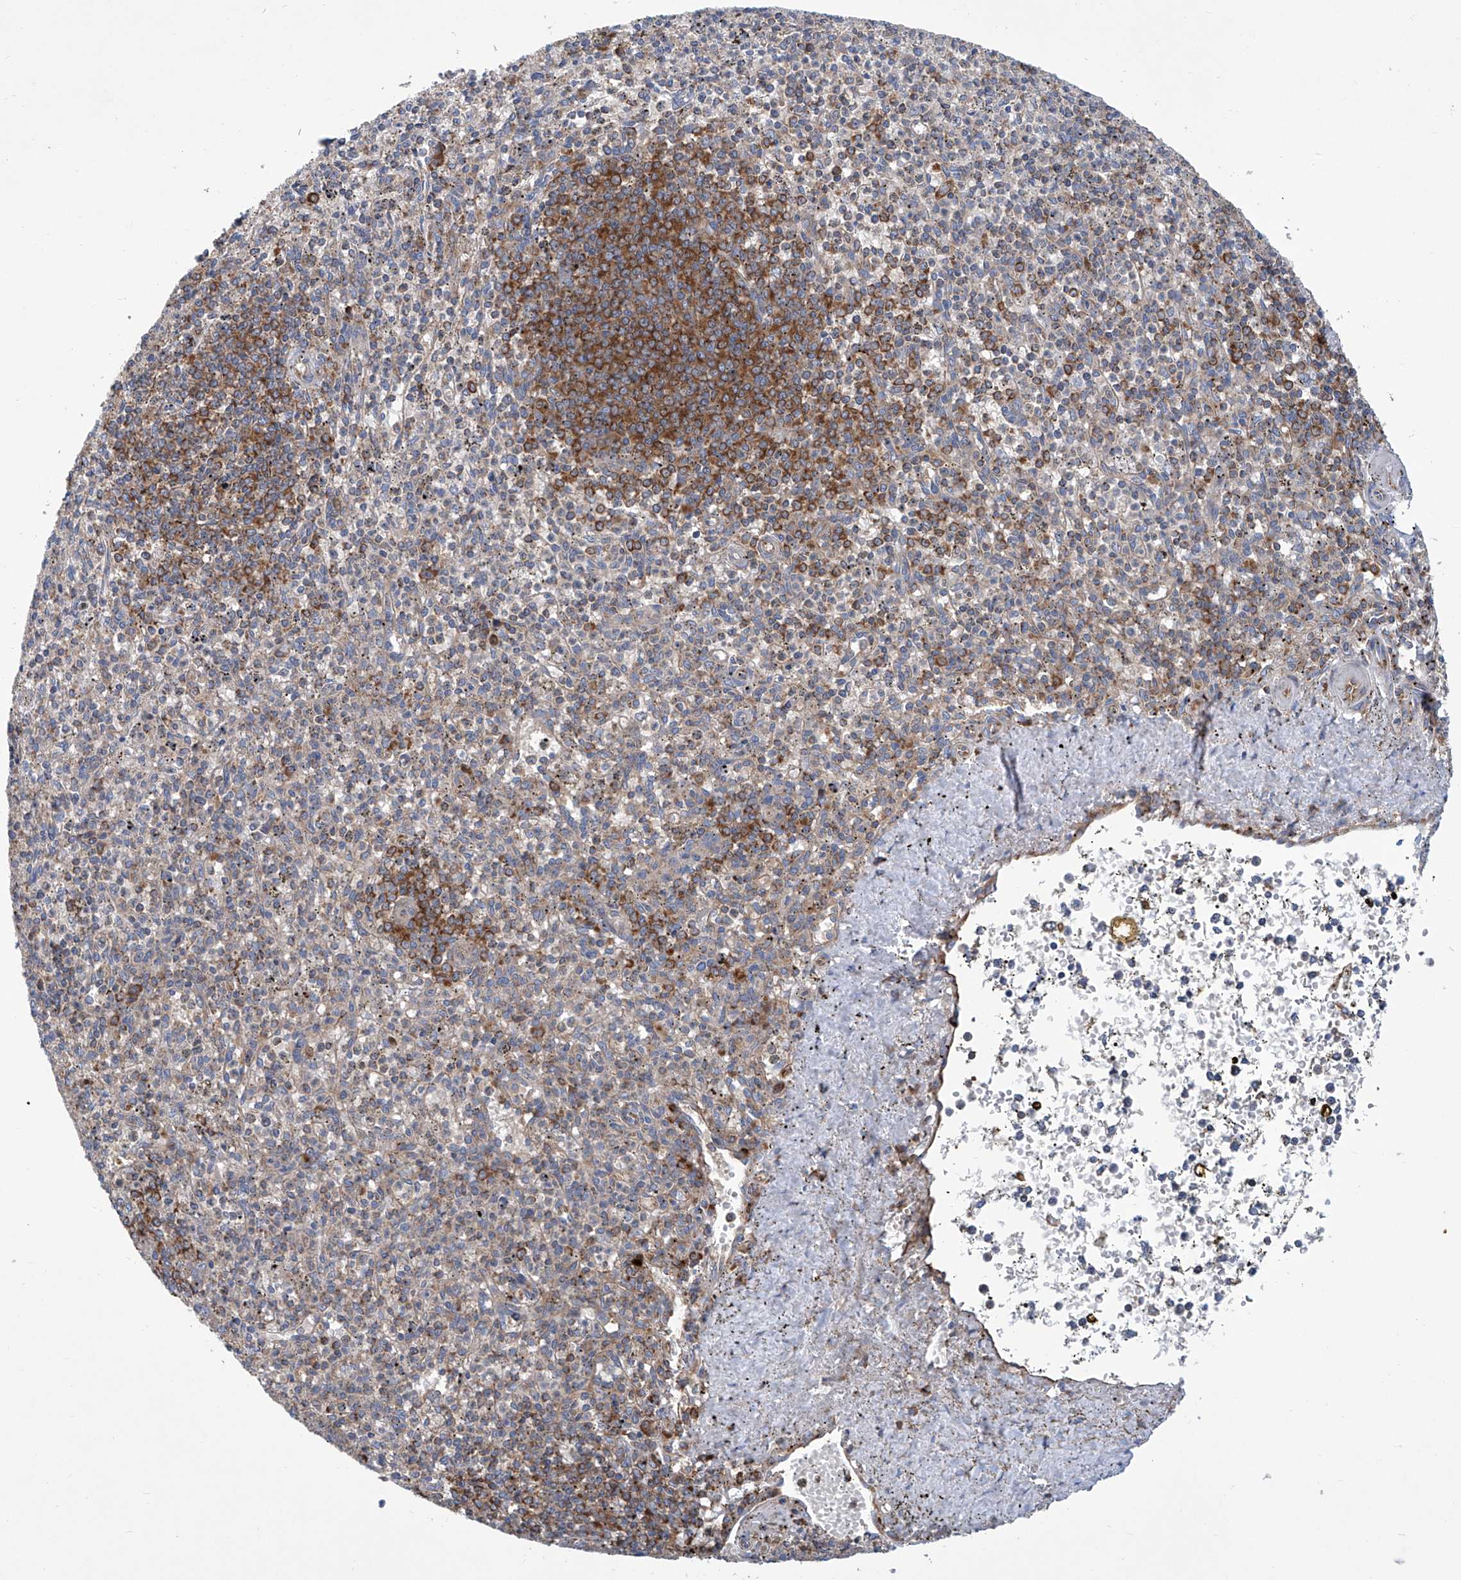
{"staining": {"intensity": "moderate", "quantity": "<25%", "location": "cytoplasmic/membranous"}, "tissue": "spleen", "cell_type": "Cells in red pulp", "image_type": "normal", "snomed": [{"axis": "morphology", "description": "Normal tissue, NOS"}, {"axis": "topography", "description": "Spleen"}], "caption": "Spleen was stained to show a protein in brown. There is low levels of moderate cytoplasmic/membranous expression in about <25% of cells in red pulp. (brown staining indicates protein expression, while blue staining denotes nuclei).", "gene": "SENP2", "patient": {"sex": "male", "age": 72}}